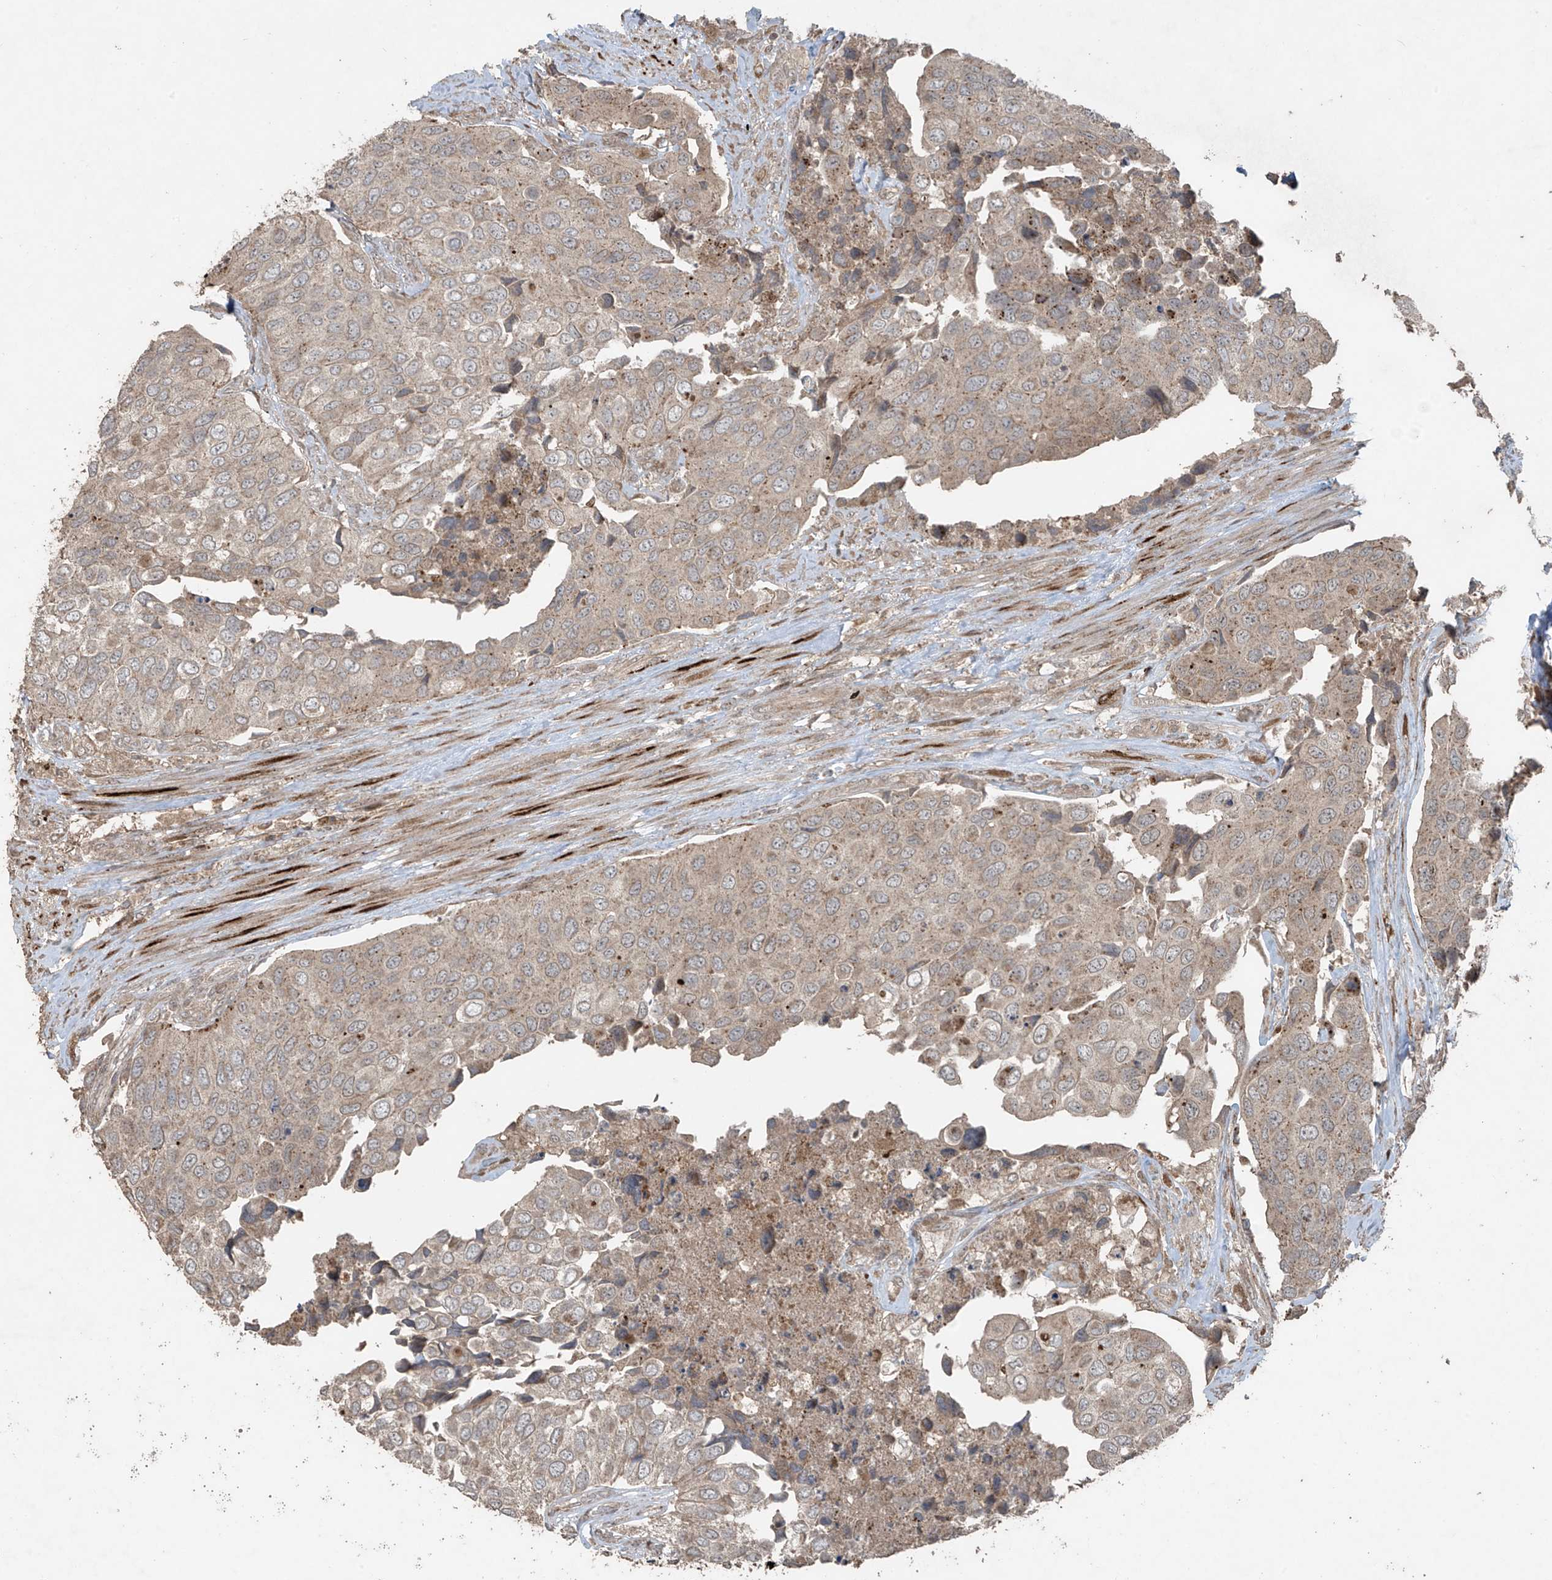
{"staining": {"intensity": "weak", "quantity": "<25%", "location": "cytoplasmic/membranous"}, "tissue": "urothelial cancer", "cell_type": "Tumor cells", "image_type": "cancer", "snomed": [{"axis": "morphology", "description": "Urothelial carcinoma, High grade"}, {"axis": "topography", "description": "Urinary bladder"}], "caption": "There is no significant staining in tumor cells of urothelial carcinoma (high-grade).", "gene": "PGPEP1", "patient": {"sex": "male", "age": 74}}